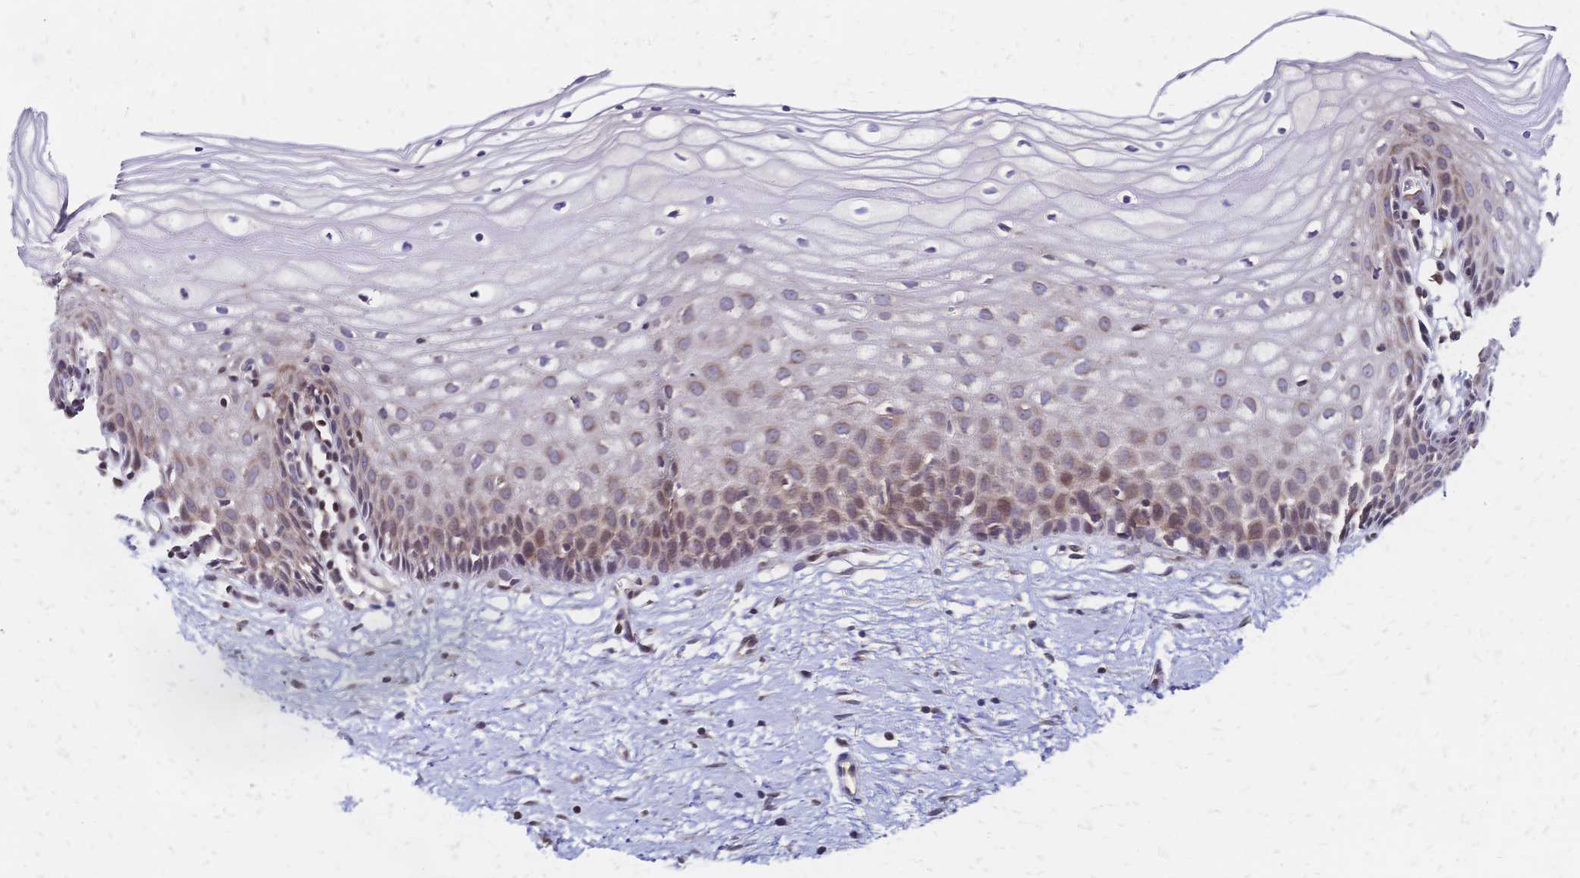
{"staining": {"intensity": "negative", "quantity": "none", "location": "none"}, "tissue": "cervix", "cell_type": "Glandular cells", "image_type": "normal", "snomed": [{"axis": "morphology", "description": "Normal tissue, NOS"}, {"axis": "topography", "description": "Cervix"}], "caption": "Immunohistochemical staining of benign human cervix exhibits no significant positivity in glandular cells.", "gene": "CBX7", "patient": {"sex": "female", "age": 36}}